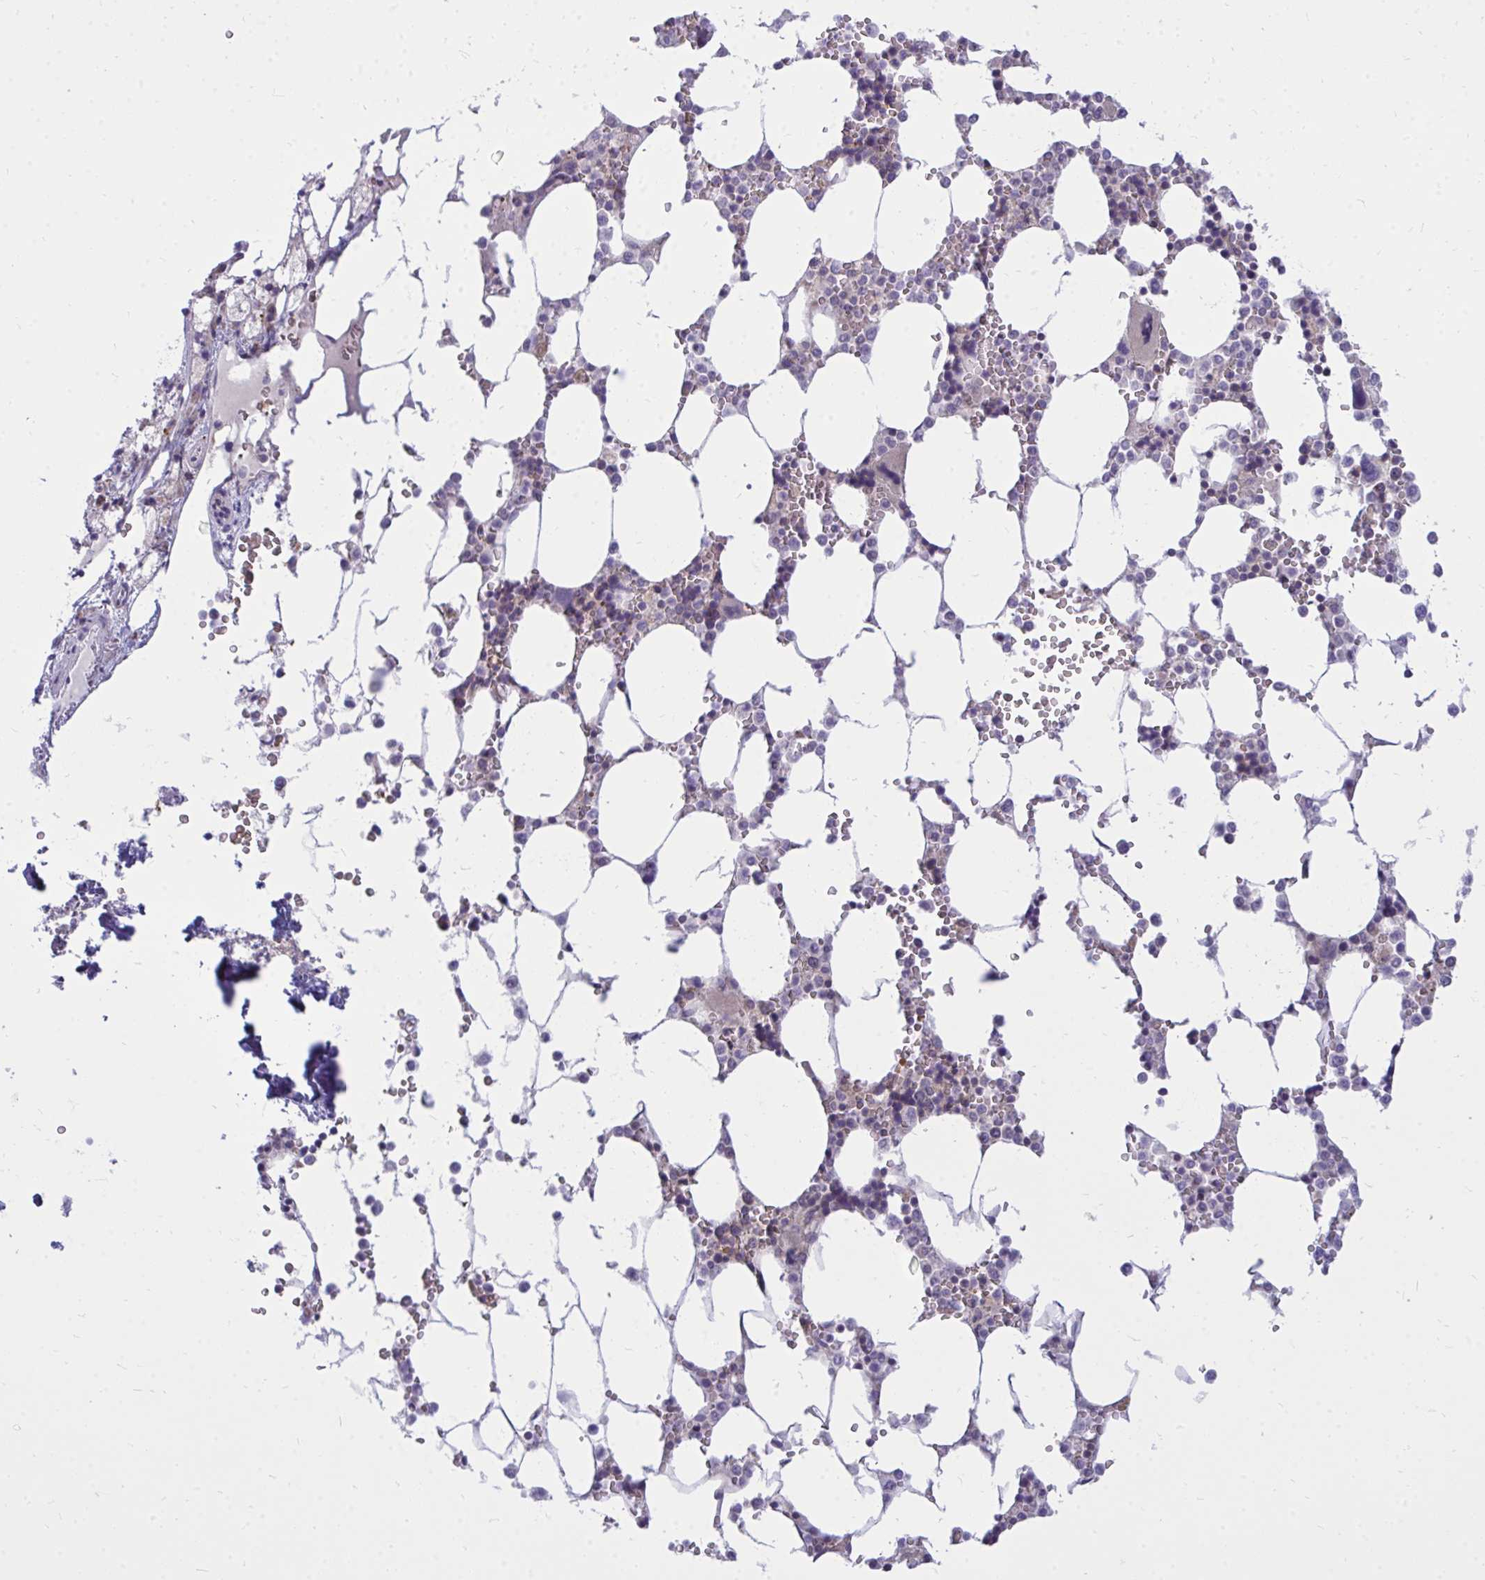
{"staining": {"intensity": "weak", "quantity": "<25%", "location": "cytoplasmic/membranous"}, "tissue": "bone marrow", "cell_type": "Hematopoietic cells", "image_type": "normal", "snomed": [{"axis": "morphology", "description": "Normal tissue, NOS"}, {"axis": "topography", "description": "Bone marrow"}], "caption": "DAB immunohistochemical staining of unremarkable human bone marrow demonstrates no significant staining in hematopoietic cells. (DAB (3,3'-diaminobenzidine) immunohistochemistry (IHC) visualized using brightfield microscopy, high magnification).", "gene": "ZSCAN25", "patient": {"sex": "male", "age": 64}}